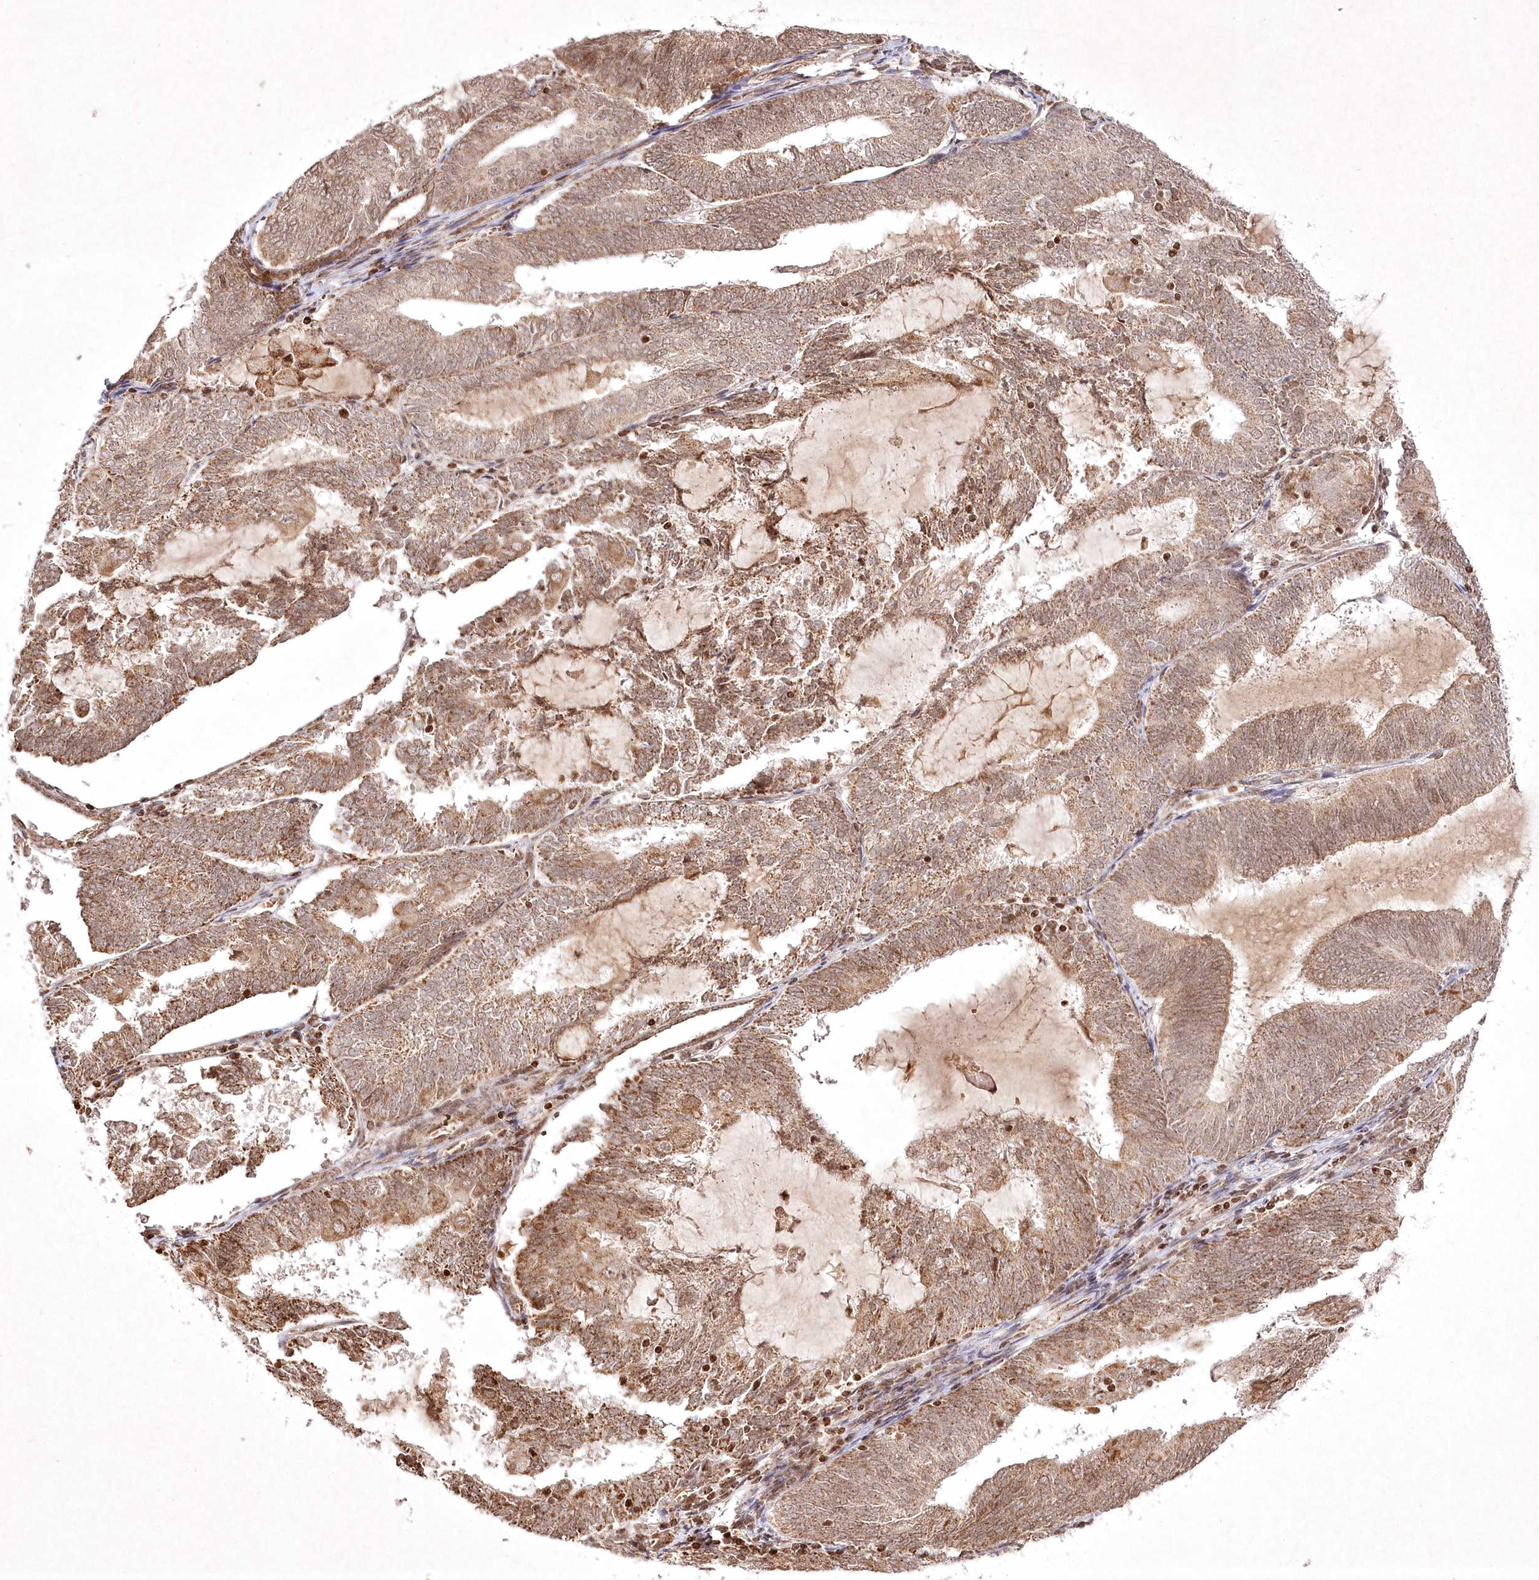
{"staining": {"intensity": "moderate", "quantity": ">75%", "location": "cytoplasmic/membranous"}, "tissue": "endometrial cancer", "cell_type": "Tumor cells", "image_type": "cancer", "snomed": [{"axis": "morphology", "description": "Adenocarcinoma, NOS"}, {"axis": "topography", "description": "Endometrium"}], "caption": "Protein staining exhibits moderate cytoplasmic/membranous staining in approximately >75% of tumor cells in adenocarcinoma (endometrial).", "gene": "CARM1", "patient": {"sex": "female", "age": 81}}